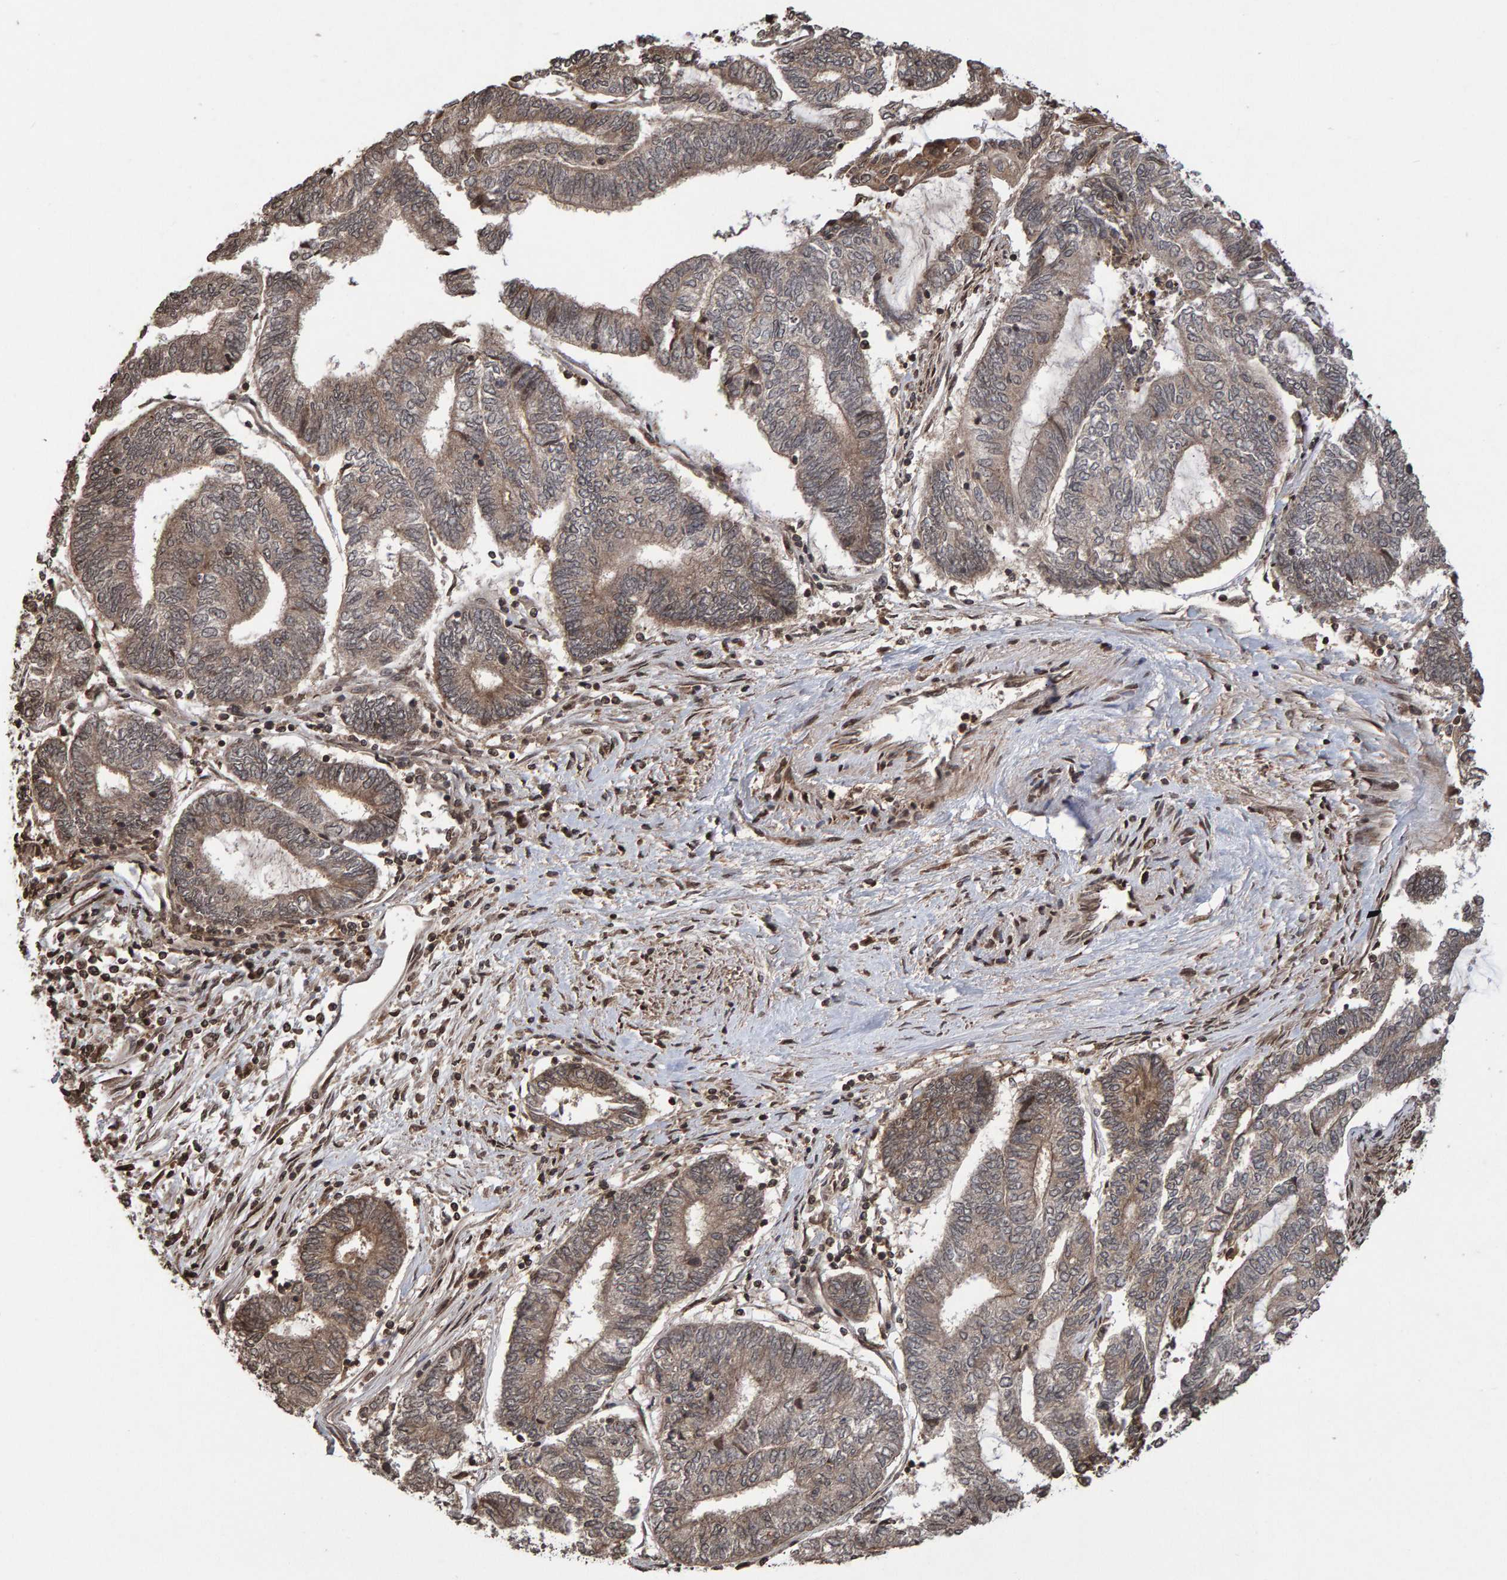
{"staining": {"intensity": "weak", "quantity": ">75%", "location": "cytoplasmic/membranous"}, "tissue": "endometrial cancer", "cell_type": "Tumor cells", "image_type": "cancer", "snomed": [{"axis": "morphology", "description": "Adenocarcinoma, NOS"}, {"axis": "topography", "description": "Uterus"}, {"axis": "topography", "description": "Endometrium"}], "caption": "IHC photomicrograph of neoplastic tissue: endometrial cancer (adenocarcinoma) stained using IHC displays low levels of weak protein expression localized specifically in the cytoplasmic/membranous of tumor cells, appearing as a cytoplasmic/membranous brown color.", "gene": "GAB2", "patient": {"sex": "female", "age": 70}}